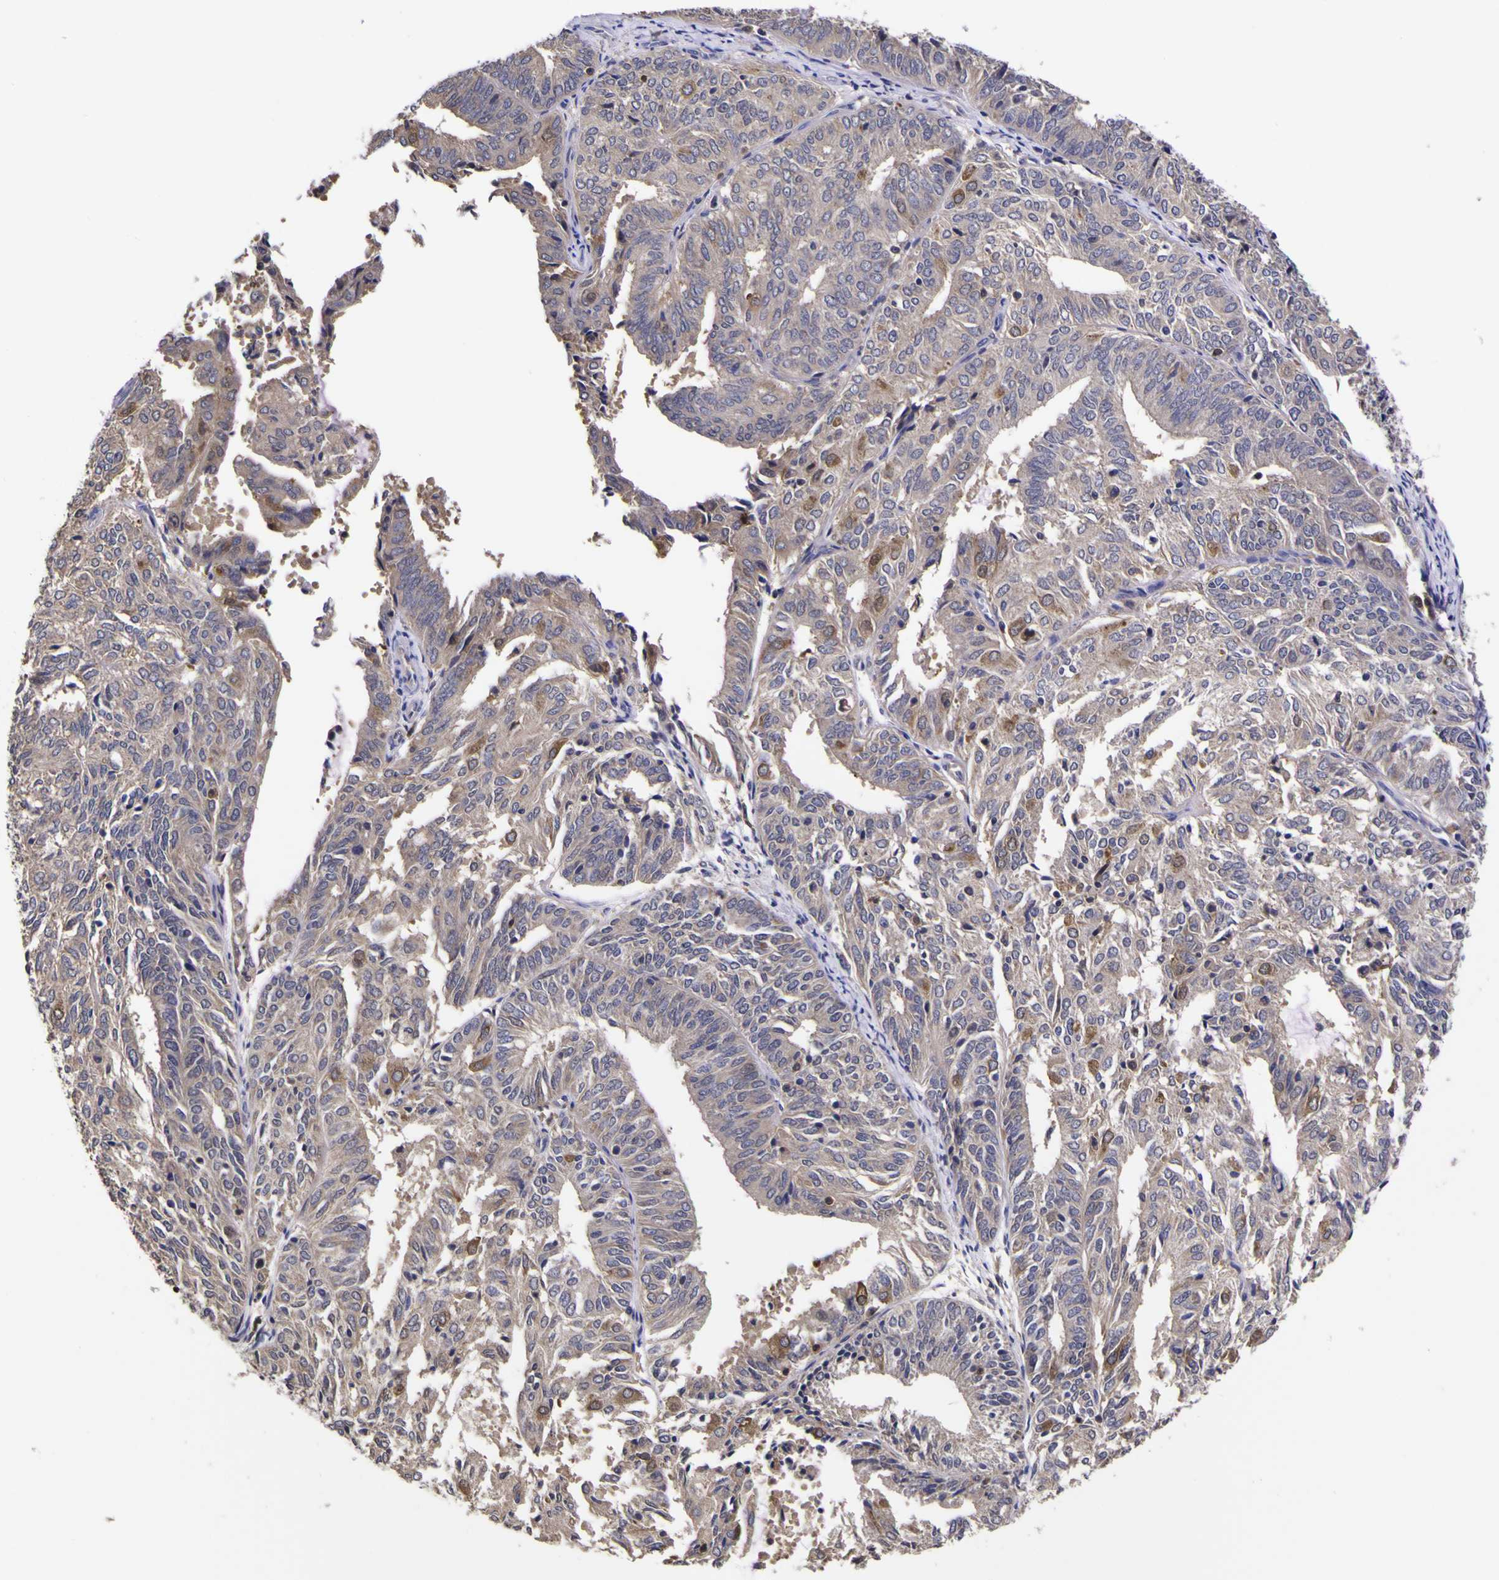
{"staining": {"intensity": "negative", "quantity": "none", "location": "none"}, "tissue": "endometrial cancer", "cell_type": "Tumor cells", "image_type": "cancer", "snomed": [{"axis": "morphology", "description": "Adenocarcinoma, NOS"}, {"axis": "topography", "description": "Uterus"}], "caption": "The histopathology image reveals no significant staining in tumor cells of adenocarcinoma (endometrial).", "gene": "MAPK14", "patient": {"sex": "female", "age": 60}}